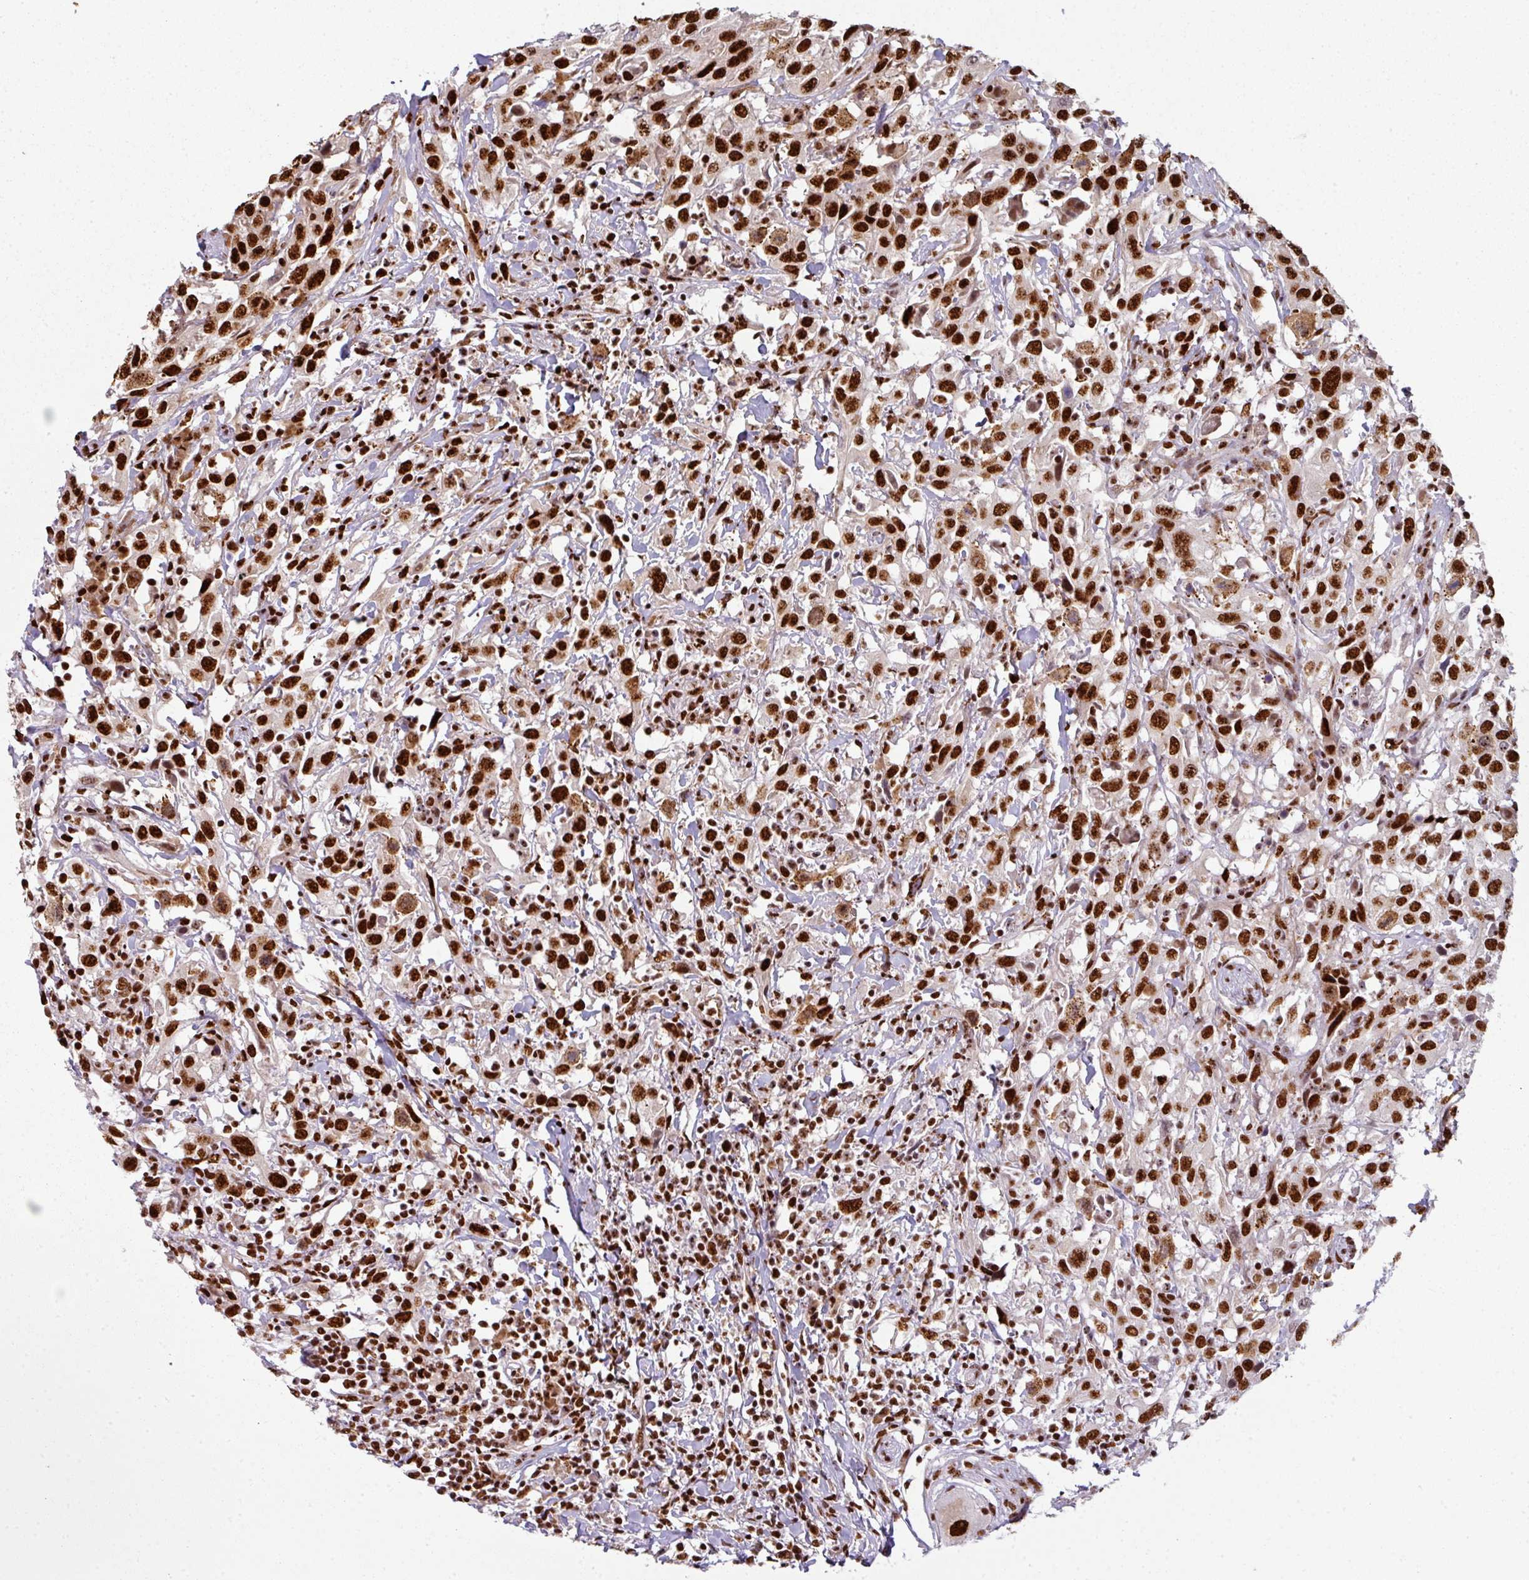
{"staining": {"intensity": "strong", "quantity": ">75%", "location": "nuclear"}, "tissue": "urothelial cancer", "cell_type": "Tumor cells", "image_type": "cancer", "snomed": [{"axis": "morphology", "description": "Urothelial carcinoma, High grade"}, {"axis": "topography", "description": "Urinary bladder"}], "caption": "Immunohistochemical staining of urothelial cancer reveals high levels of strong nuclear expression in approximately >75% of tumor cells. (Brightfield microscopy of DAB IHC at high magnification).", "gene": "SIK3", "patient": {"sex": "male", "age": 61}}